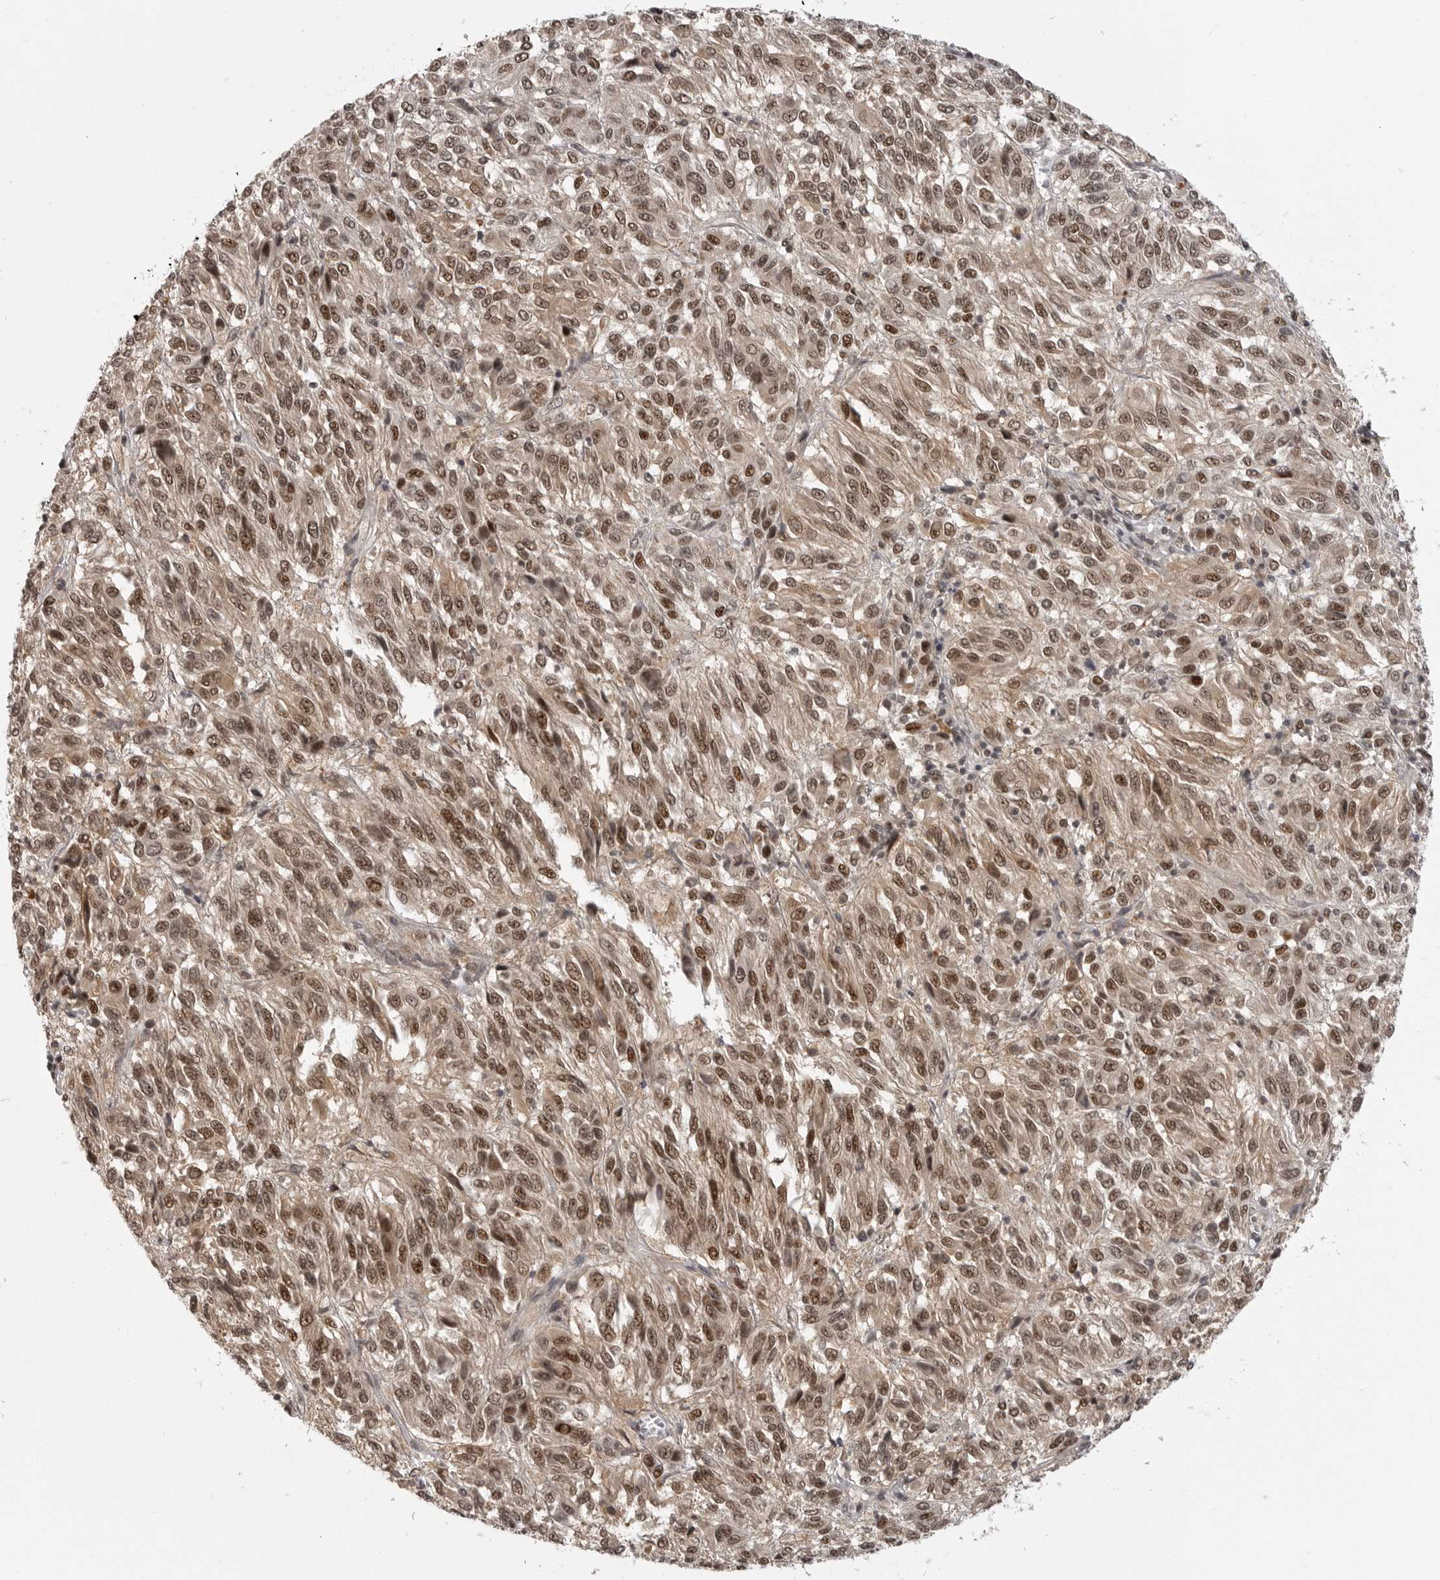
{"staining": {"intensity": "moderate", "quantity": ">75%", "location": "cytoplasmic/membranous,nuclear"}, "tissue": "melanoma", "cell_type": "Tumor cells", "image_type": "cancer", "snomed": [{"axis": "morphology", "description": "Malignant melanoma, Metastatic site"}, {"axis": "topography", "description": "Lung"}], "caption": "Moderate cytoplasmic/membranous and nuclear staining is identified in approximately >75% of tumor cells in melanoma.", "gene": "PEG3", "patient": {"sex": "male", "age": 64}}